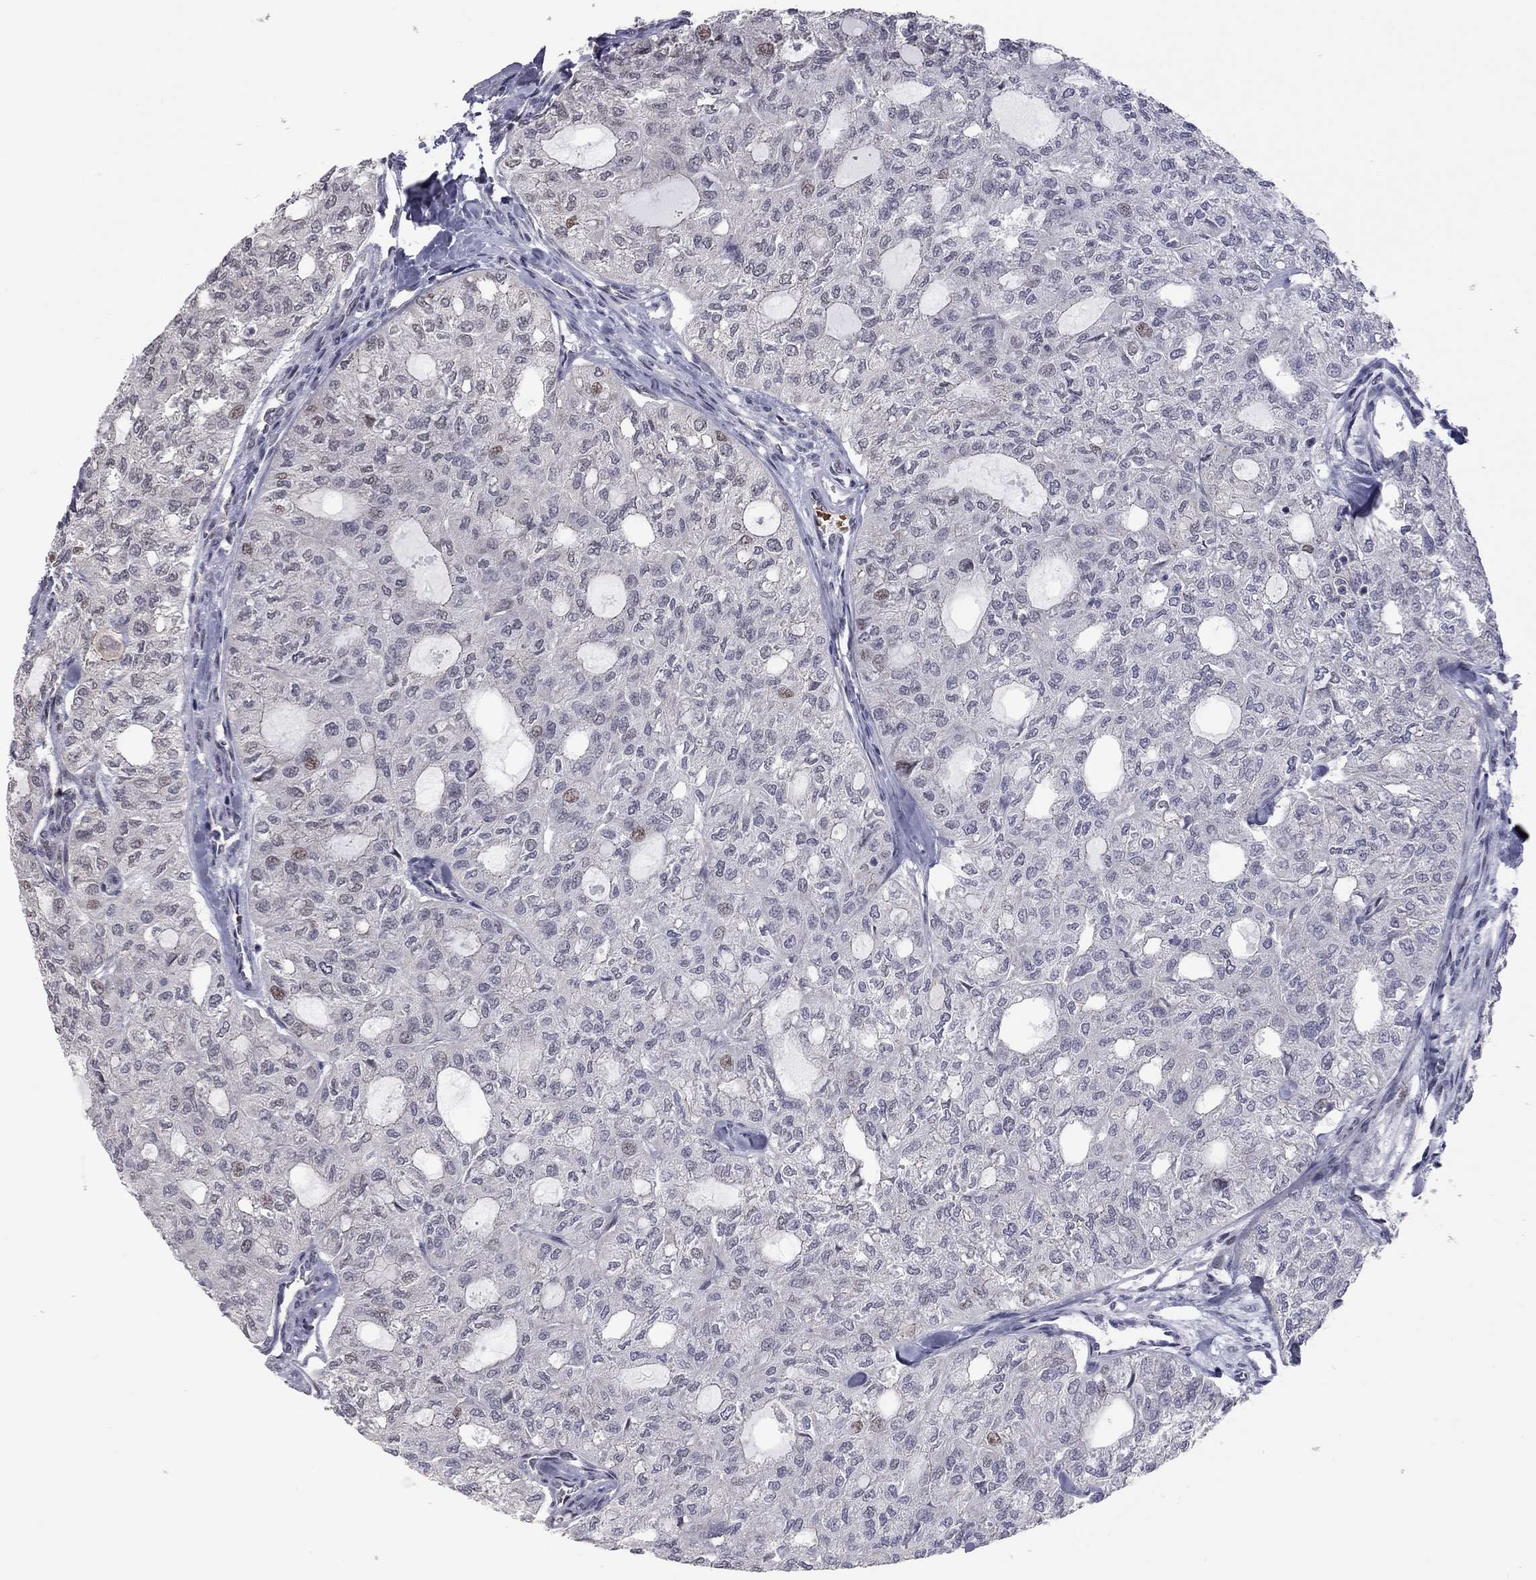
{"staining": {"intensity": "moderate", "quantity": "<25%", "location": "nuclear"}, "tissue": "thyroid cancer", "cell_type": "Tumor cells", "image_type": "cancer", "snomed": [{"axis": "morphology", "description": "Follicular adenoma carcinoma, NOS"}, {"axis": "topography", "description": "Thyroid gland"}], "caption": "Immunohistochemistry (IHC) micrograph of neoplastic tissue: follicular adenoma carcinoma (thyroid) stained using immunohistochemistry reveals low levels of moderate protein expression localized specifically in the nuclear of tumor cells, appearing as a nuclear brown color.", "gene": "MC3R", "patient": {"sex": "male", "age": 75}}